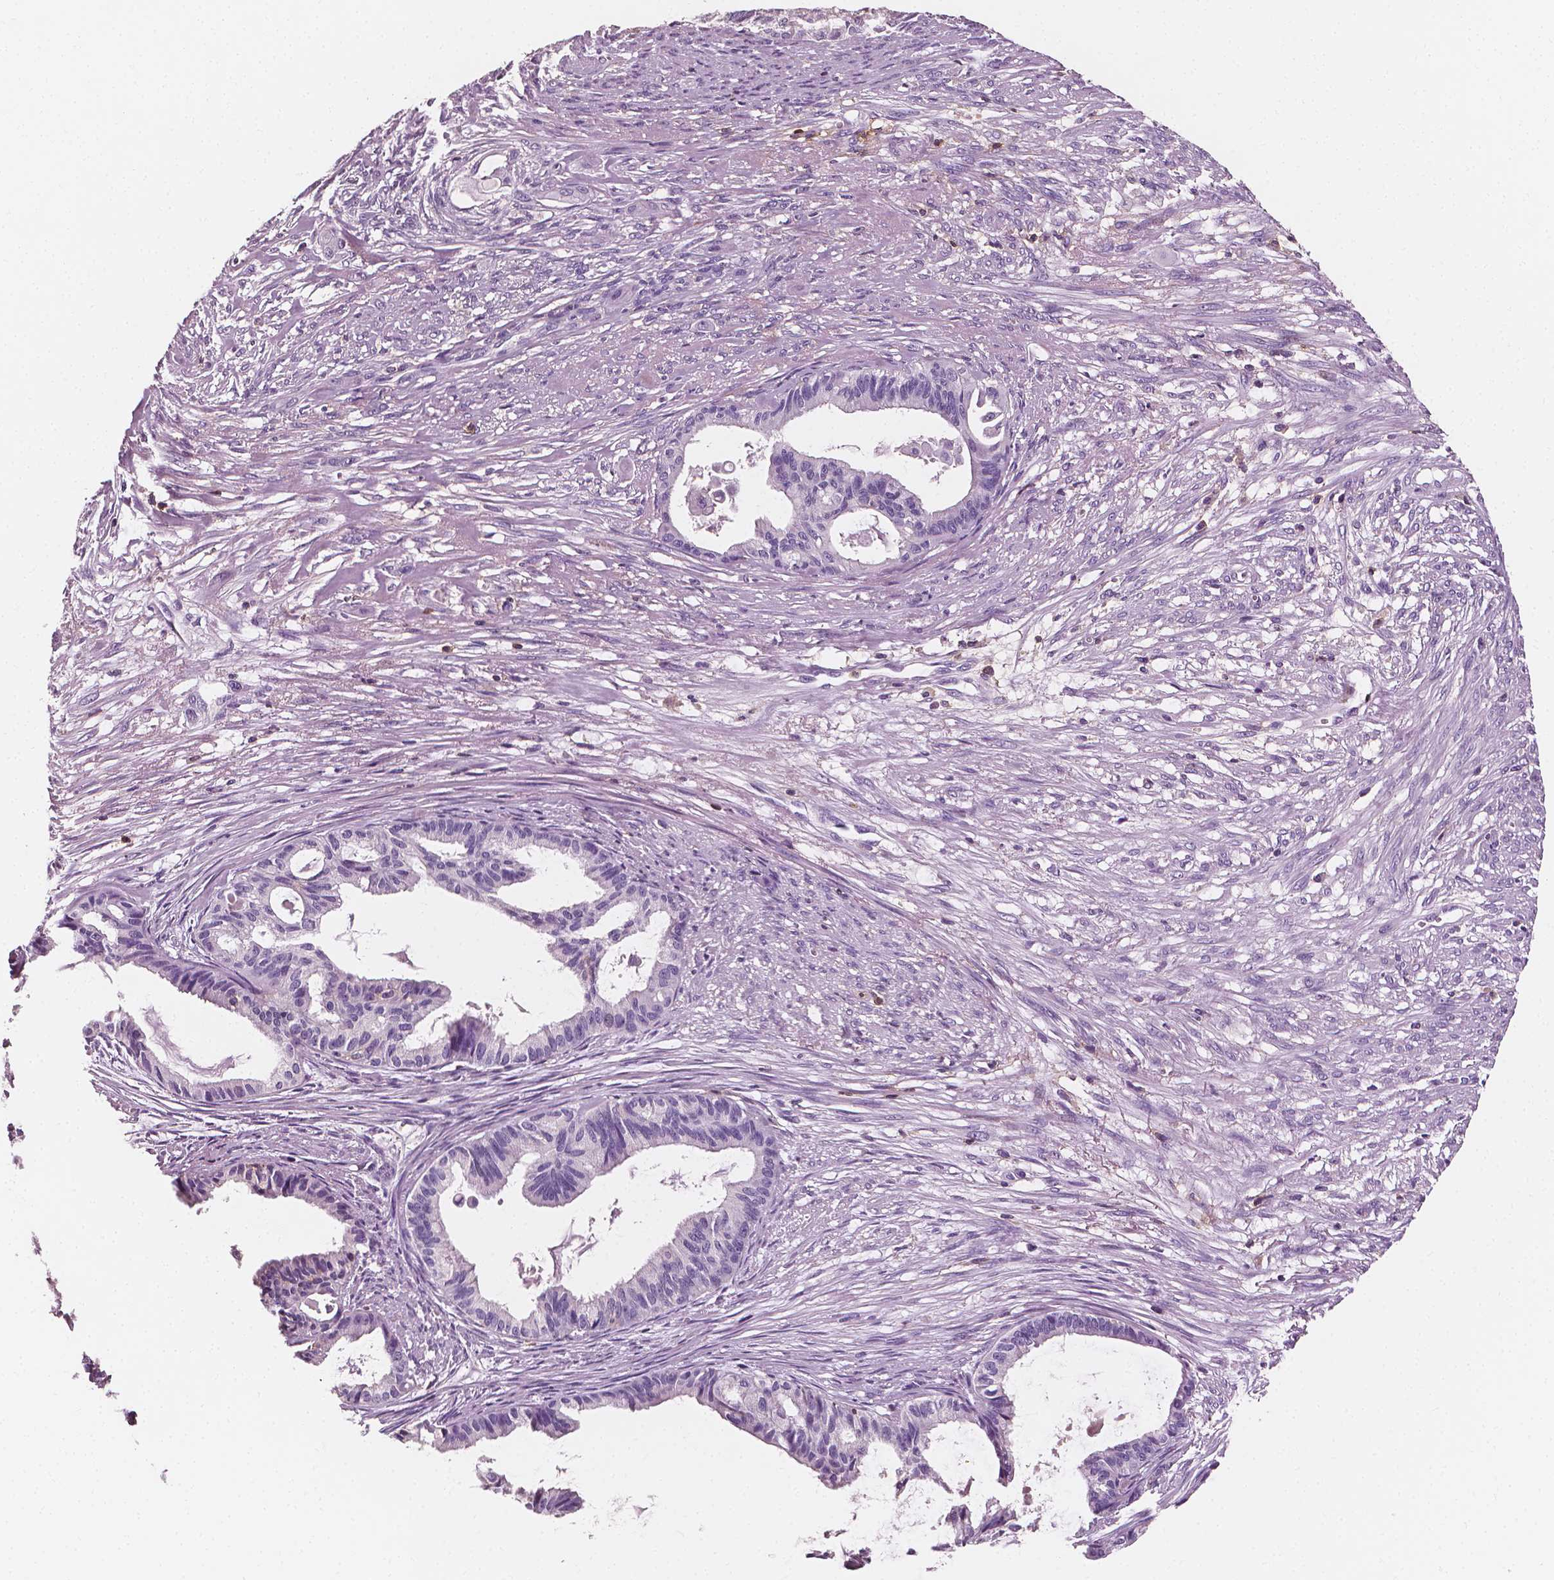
{"staining": {"intensity": "negative", "quantity": "none", "location": "none"}, "tissue": "endometrial cancer", "cell_type": "Tumor cells", "image_type": "cancer", "snomed": [{"axis": "morphology", "description": "Adenocarcinoma, NOS"}, {"axis": "topography", "description": "Endometrium"}], "caption": "Adenocarcinoma (endometrial) stained for a protein using immunohistochemistry (IHC) demonstrates no positivity tumor cells.", "gene": "PTPRC", "patient": {"sex": "female", "age": 86}}